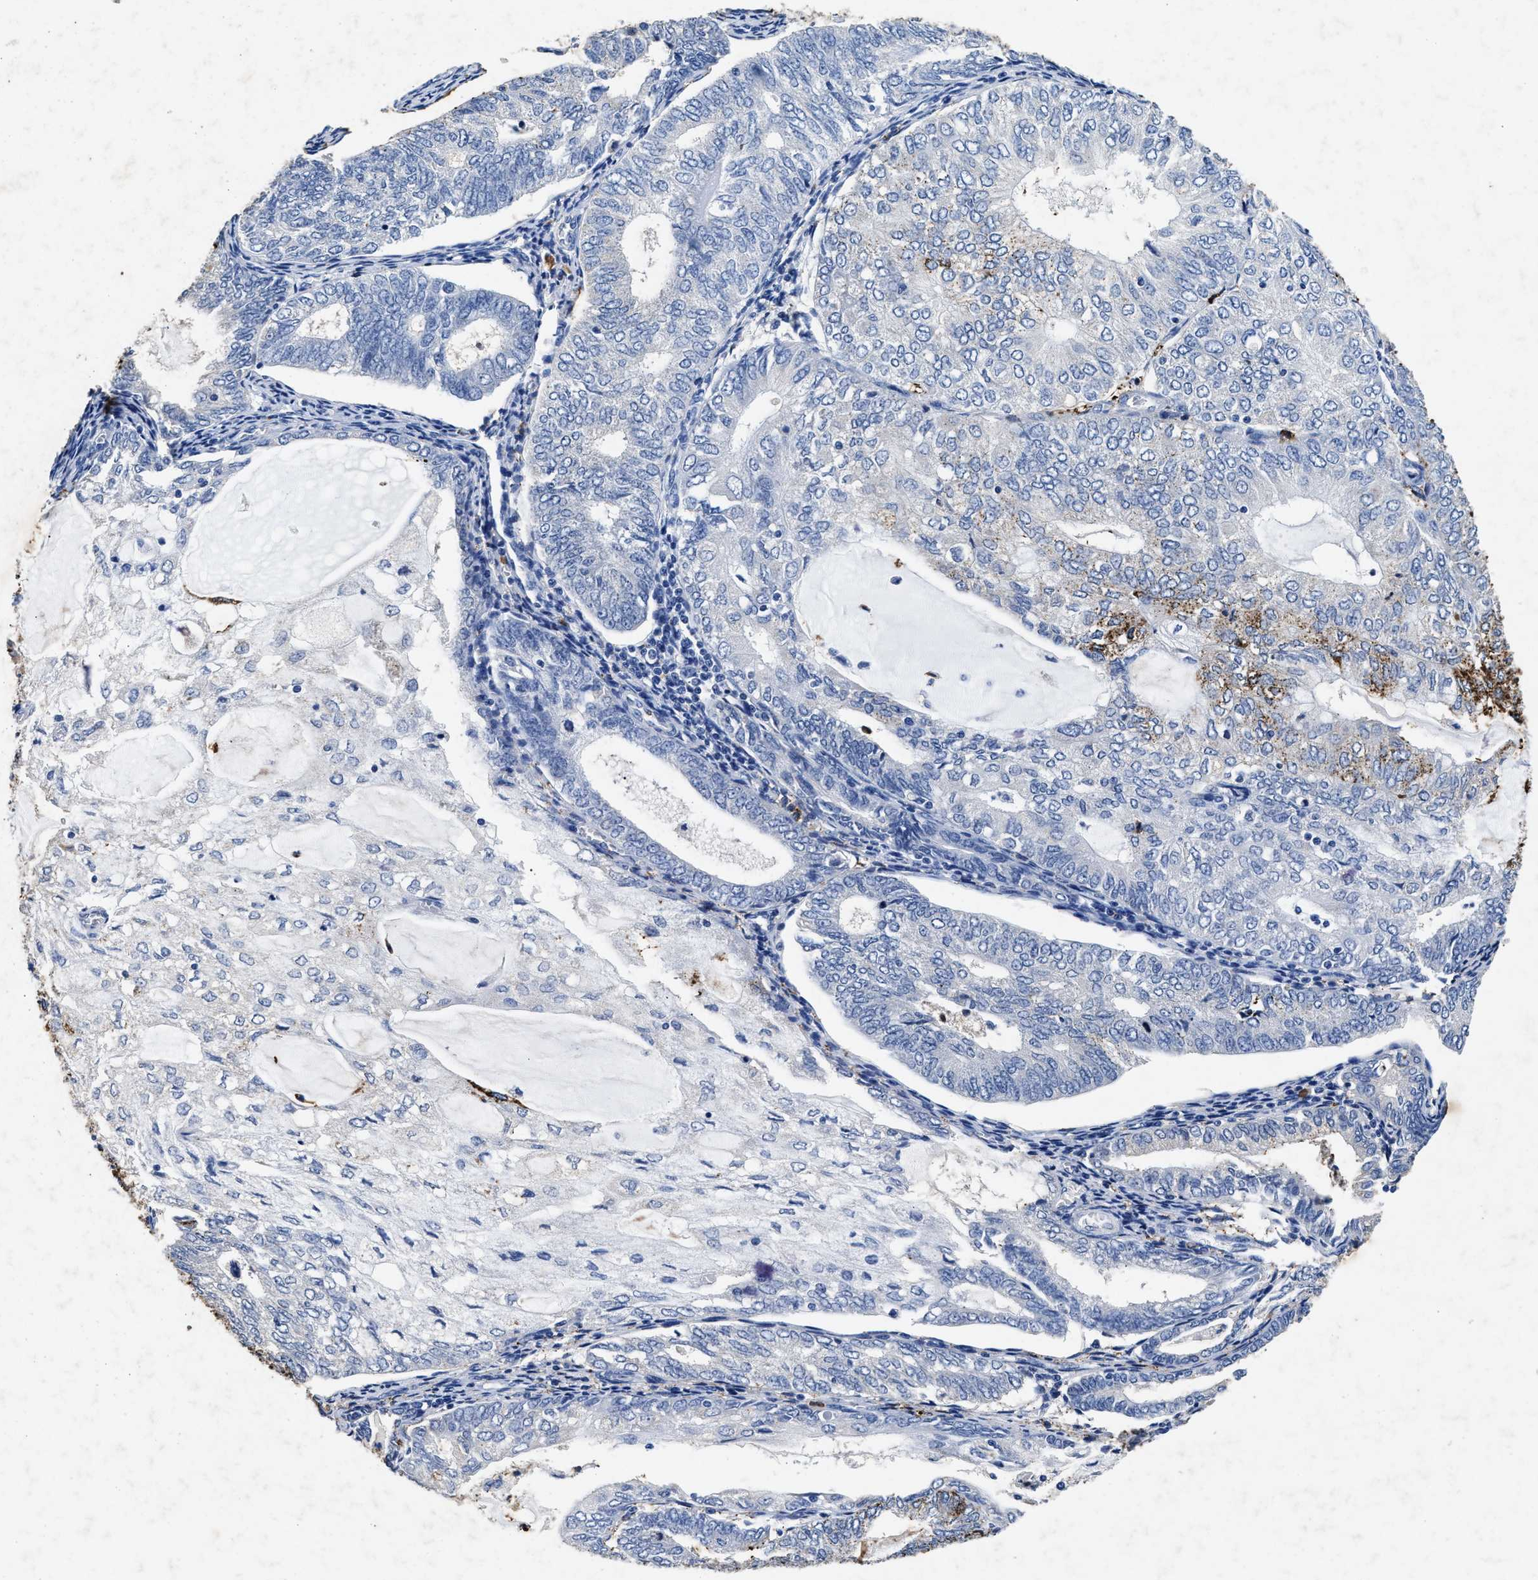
{"staining": {"intensity": "weak", "quantity": "<25%", "location": "cytoplasmic/membranous"}, "tissue": "endometrial cancer", "cell_type": "Tumor cells", "image_type": "cancer", "snomed": [{"axis": "morphology", "description": "Adenocarcinoma, NOS"}, {"axis": "topography", "description": "Endometrium"}], "caption": "Immunohistochemistry (IHC) photomicrograph of neoplastic tissue: human endometrial cancer (adenocarcinoma) stained with DAB (3,3'-diaminobenzidine) displays no significant protein staining in tumor cells.", "gene": "LTB4R2", "patient": {"sex": "female", "age": 81}}